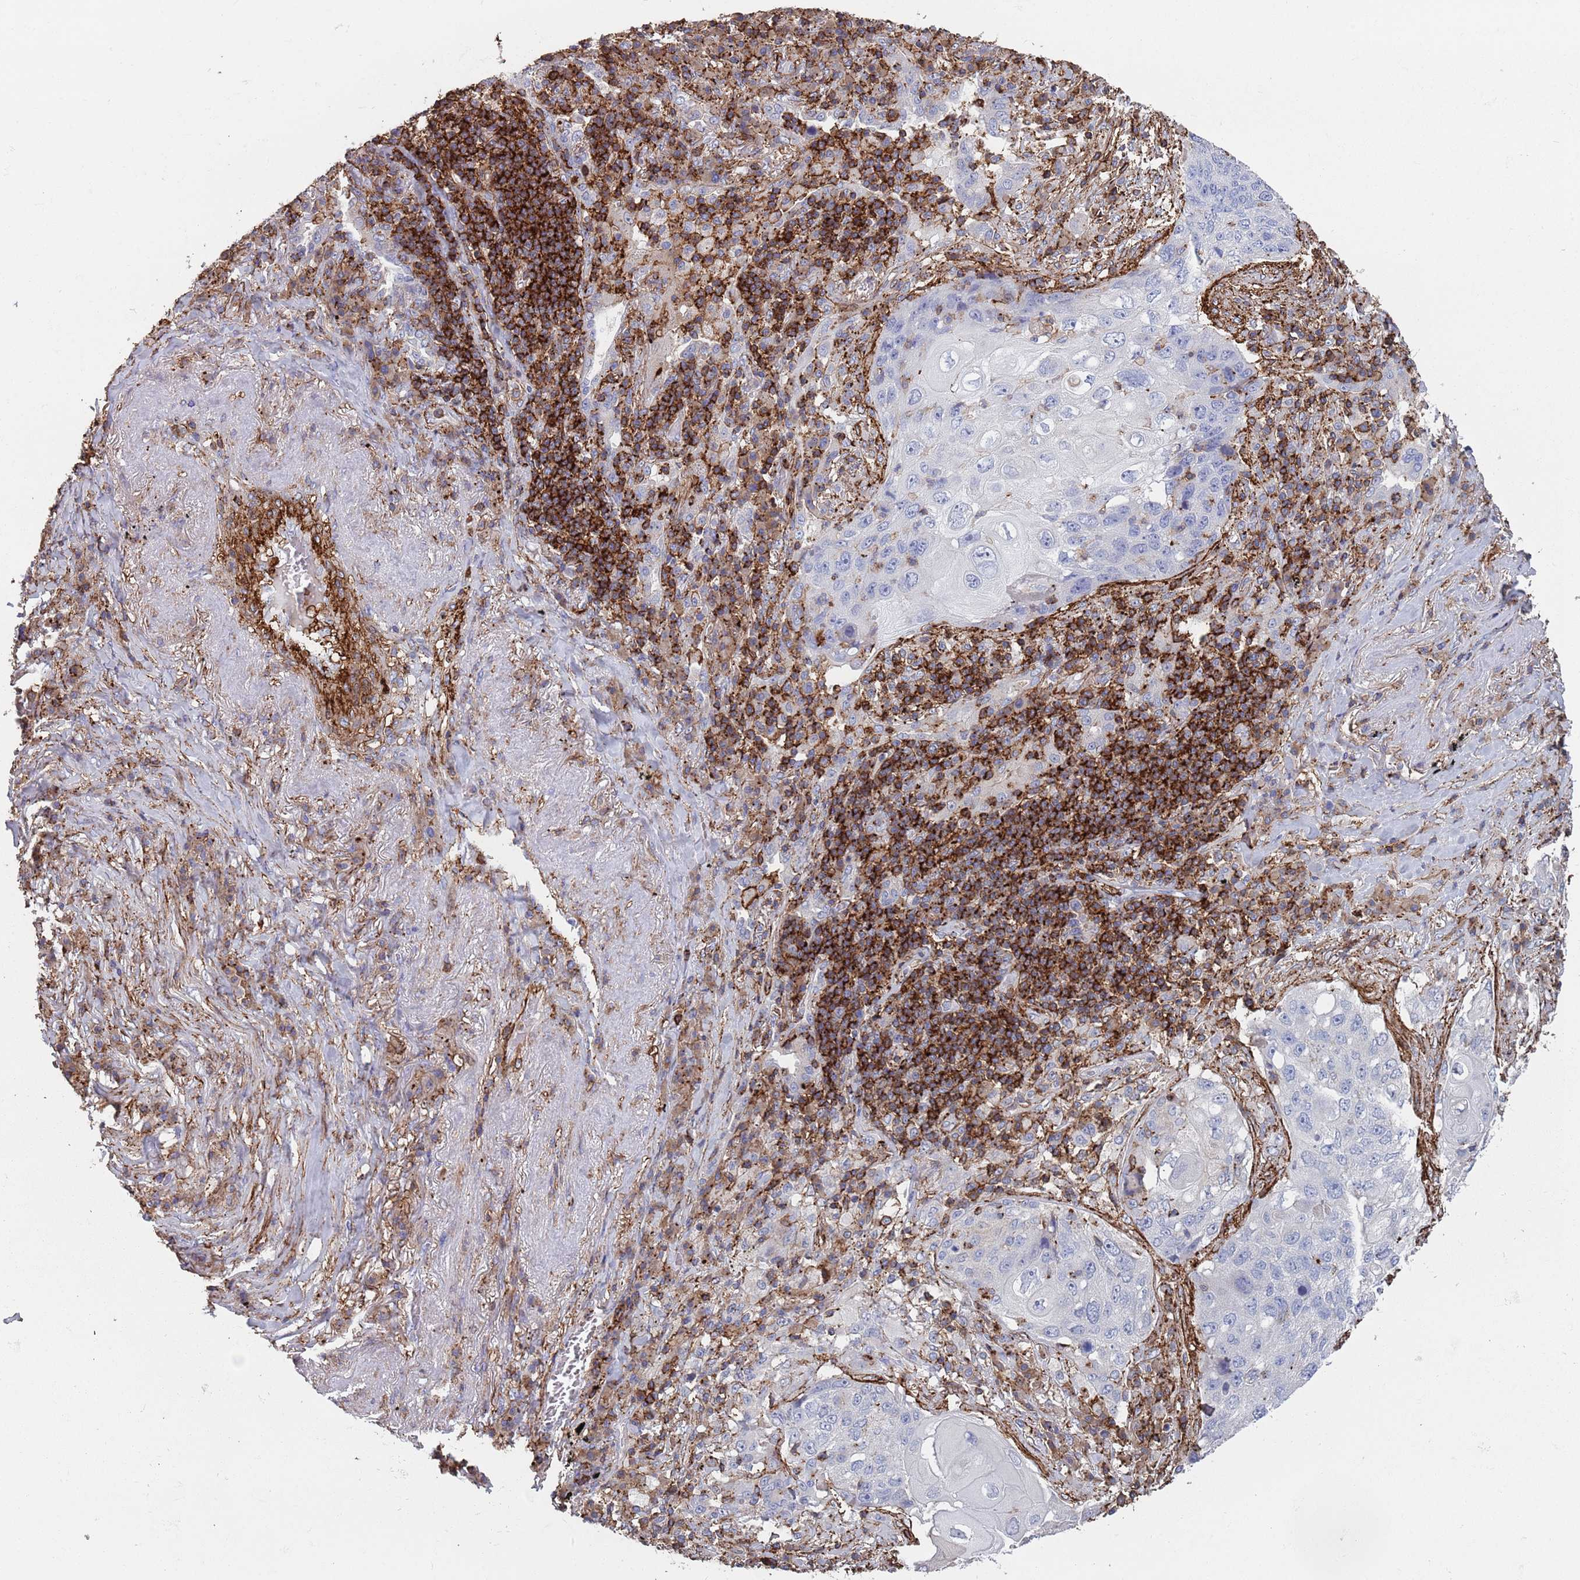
{"staining": {"intensity": "negative", "quantity": "none", "location": "none"}, "tissue": "lung cancer", "cell_type": "Tumor cells", "image_type": "cancer", "snomed": [{"axis": "morphology", "description": "Squamous cell carcinoma, NOS"}, {"axis": "topography", "description": "Lung"}], "caption": "The immunohistochemistry (IHC) histopathology image has no significant positivity in tumor cells of squamous cell carcinoma (lung) tissue.", "gene": "RNF144A", "patient": {"sex": "female", "age": 63}}